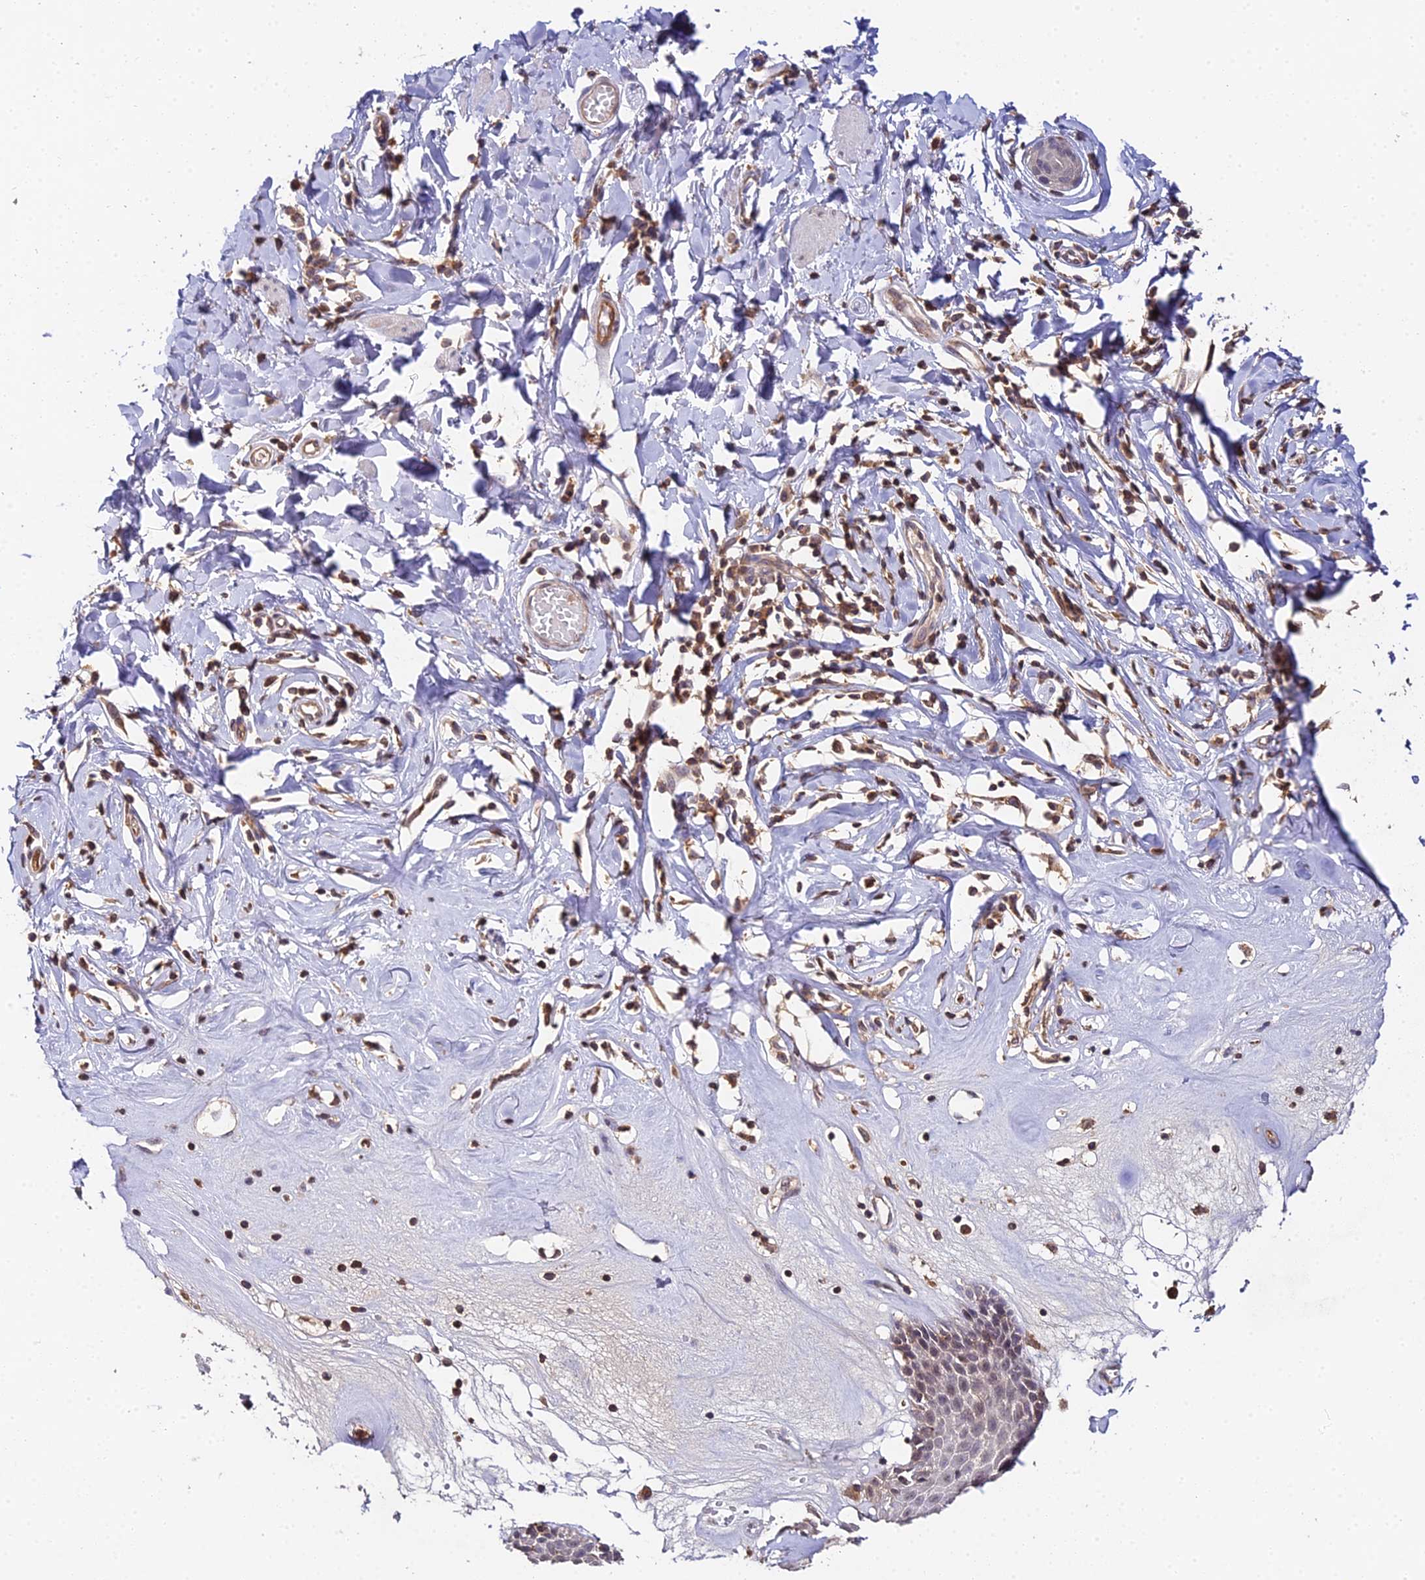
{"staining": {"intensity": "weak", "quantity": ">75%", "location": "nuclear"}, "tissue": "skin", "cell_type": "Epidermal cells", "image_type": "normal", "snomed": [{"axis": "morphology", "description": "Normal tissue, NOS"}, {"axis": "morphology", "description": "Inflammation, NOS"}, {"axis": "topography", "description": "Vulva"}], "caption": "Approximately >75% of epidermal cells in unremarkable skin display weak nuclear protein positivity as visualized by brown immunohistochemical staining.", "gene": "TPRX1", "patient": {"sex": "female", "age": 84}}